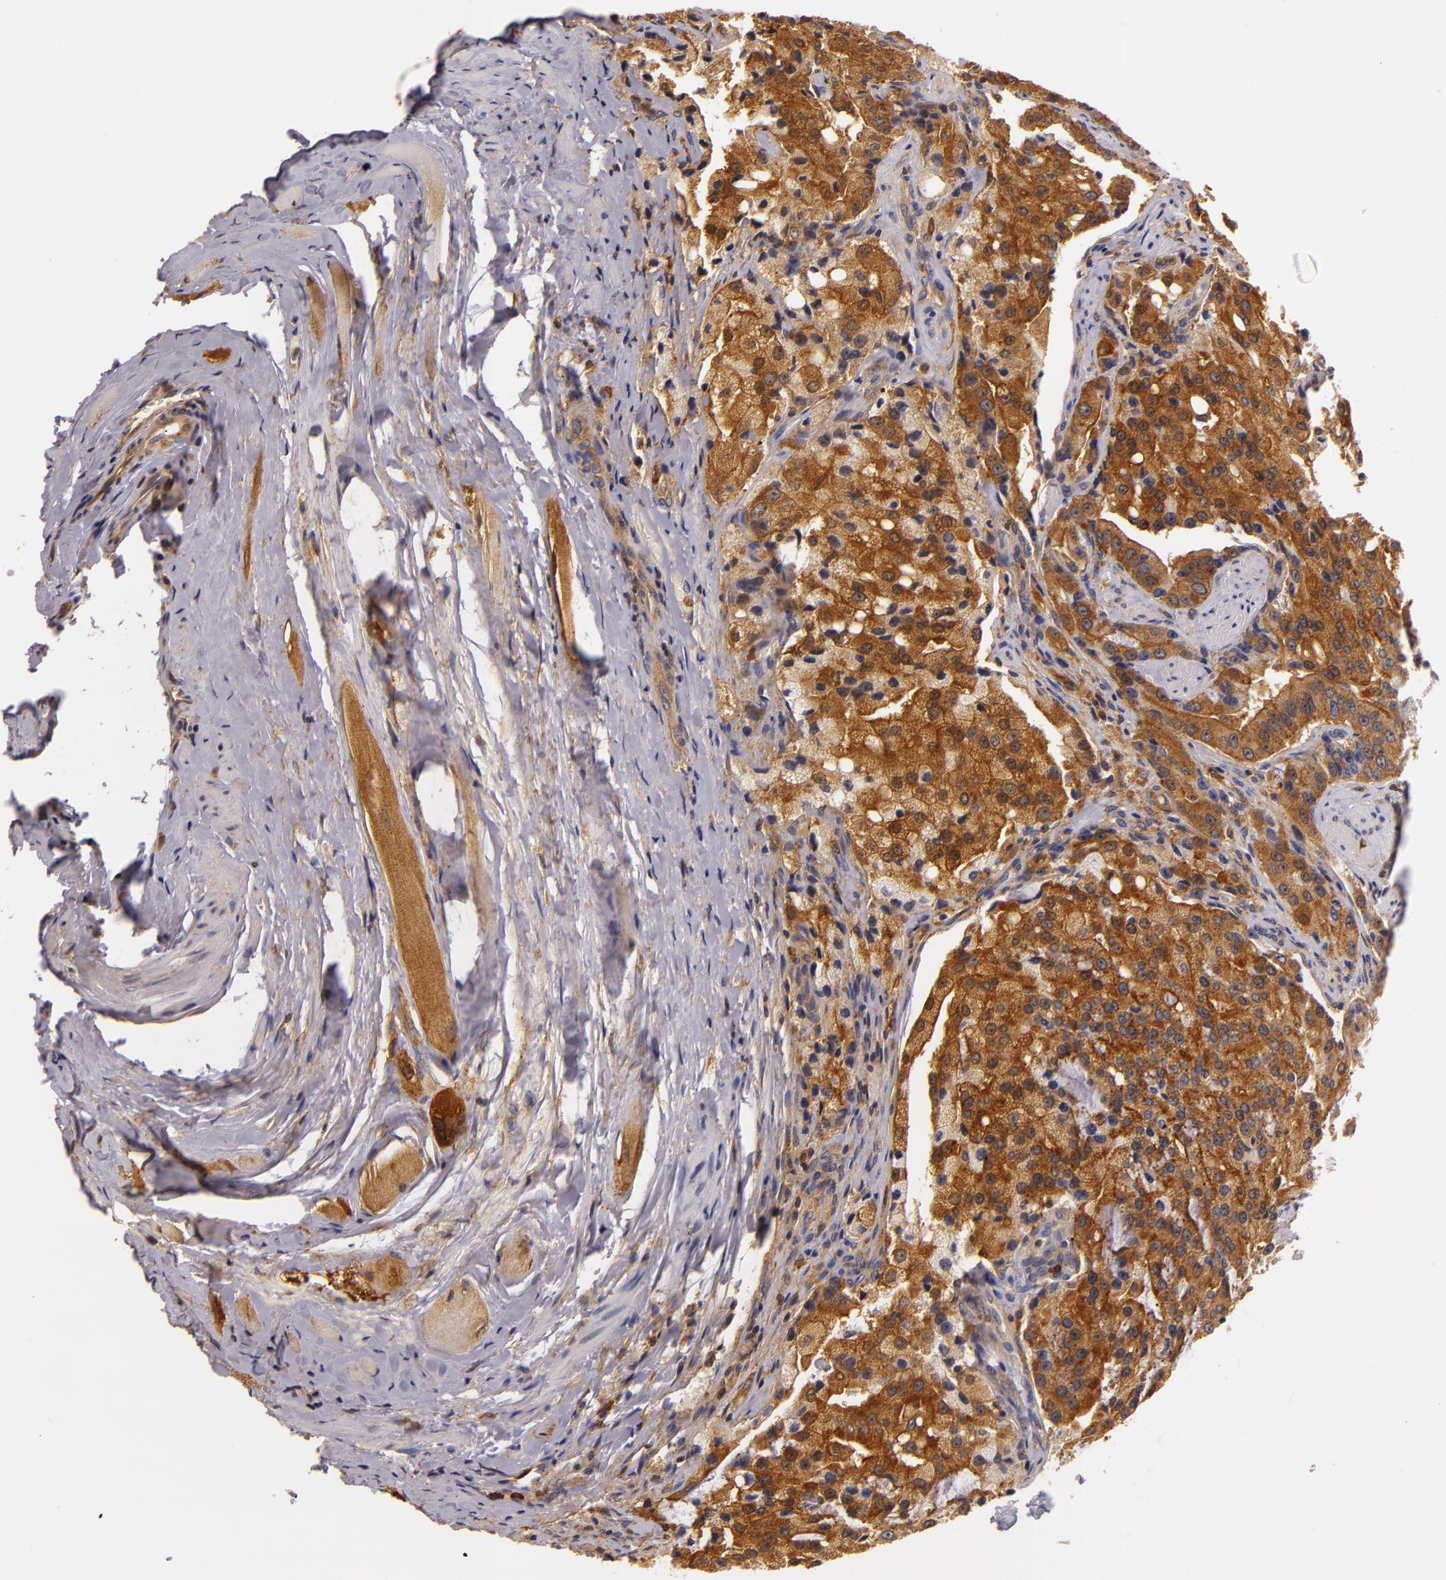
{"staining": {"intensity": "strong", "quantity": ">75%", "location": "cytoplasmic/membranous"}, "tissue": "prostate cancer", "cell_type": "Tumor cells", "image_type": "cancer", "snomed": [{"axis": "morphology", "description": "Adenocarcinoma, Medium grade"}, {"axis": "topography", "description": "Prostate"}], "caption": "Tumor cells demonstrate high levels of strong cytoplasmic/membranous staining in approximately >75% of cells in adenocarcinoma (medium-grade) (prostate).", "gene": "TOM1", "patient": {"sex": "male", "age": 72}}